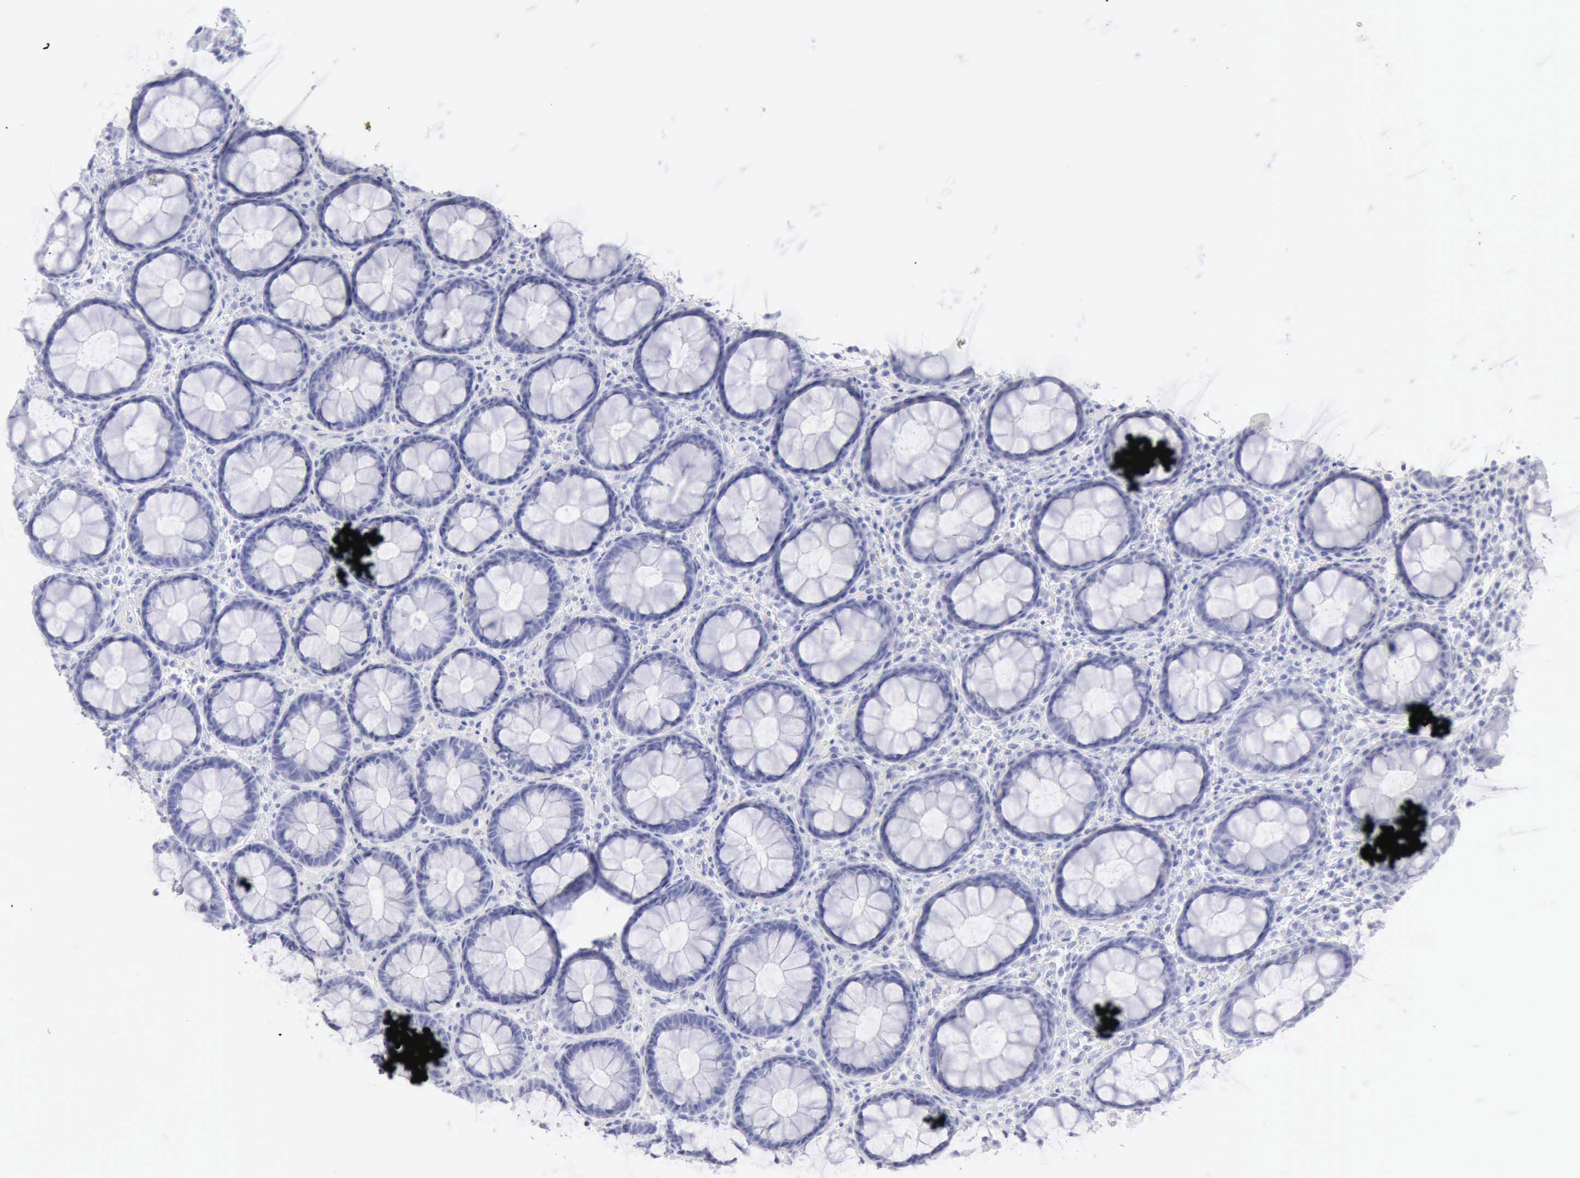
{"staining": {"intensity": "negative", "quantity": "none", "location": "none"}, "tissue": "rectum", "cell_type": "Glandular cells", "image_type": "normal", "snomed": [{"axis": "morphology", "description": "Normal tissue, NOS"}, {"axis": "topography", "description": "Rectum"}], "caption": "This photomicrograph is of unremarkable rectum stained with immunohistochemistry (IHC) to label a protein in brown with the nuclei are counter-stained blue. There is no expression in glandular cells.", "gene": "KRT10", "patient": {"sex": "male", "age": 92}}